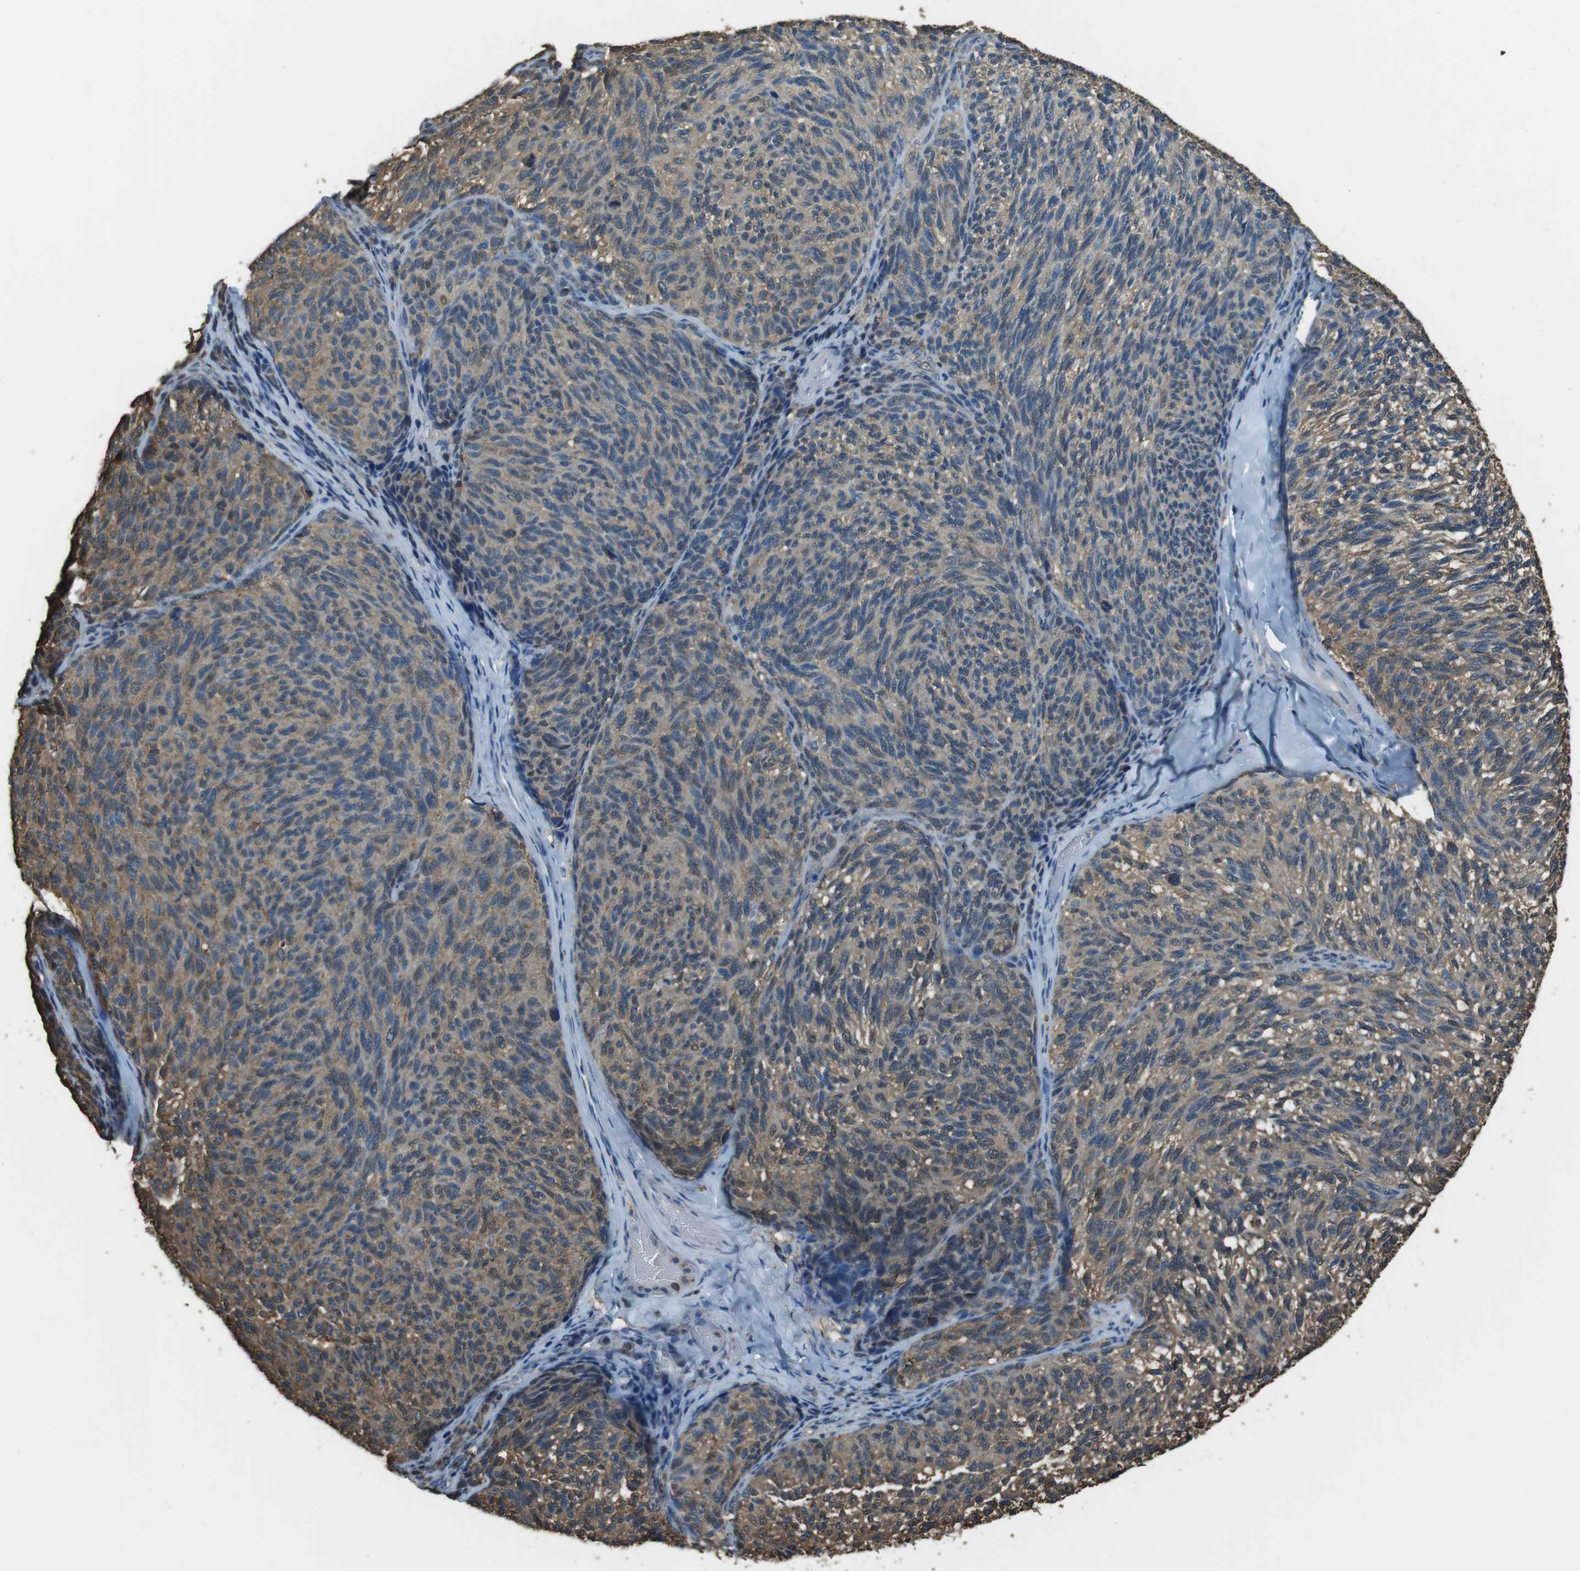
{"staining": {"intensity": "weak", "quantity": ">75%", "location": "cytoplasmic/membranous,nuclear"}, "tissue": "melanoma", "cell_type": "Tumor cells", "image_type": "cancer", "snomed": [{"axis": "morphology", "description": "Malignant melanoma, NOS"}, {"axis": "topography", "description": "Skin"}], "caption": "A brown stain highlights weak cytoplasmic/membranous and nuclear expression of a protein in human malignant melanoma tumor cells.", "gene": "TWSG1", "patient": {"sex": "female", "age": 73}}